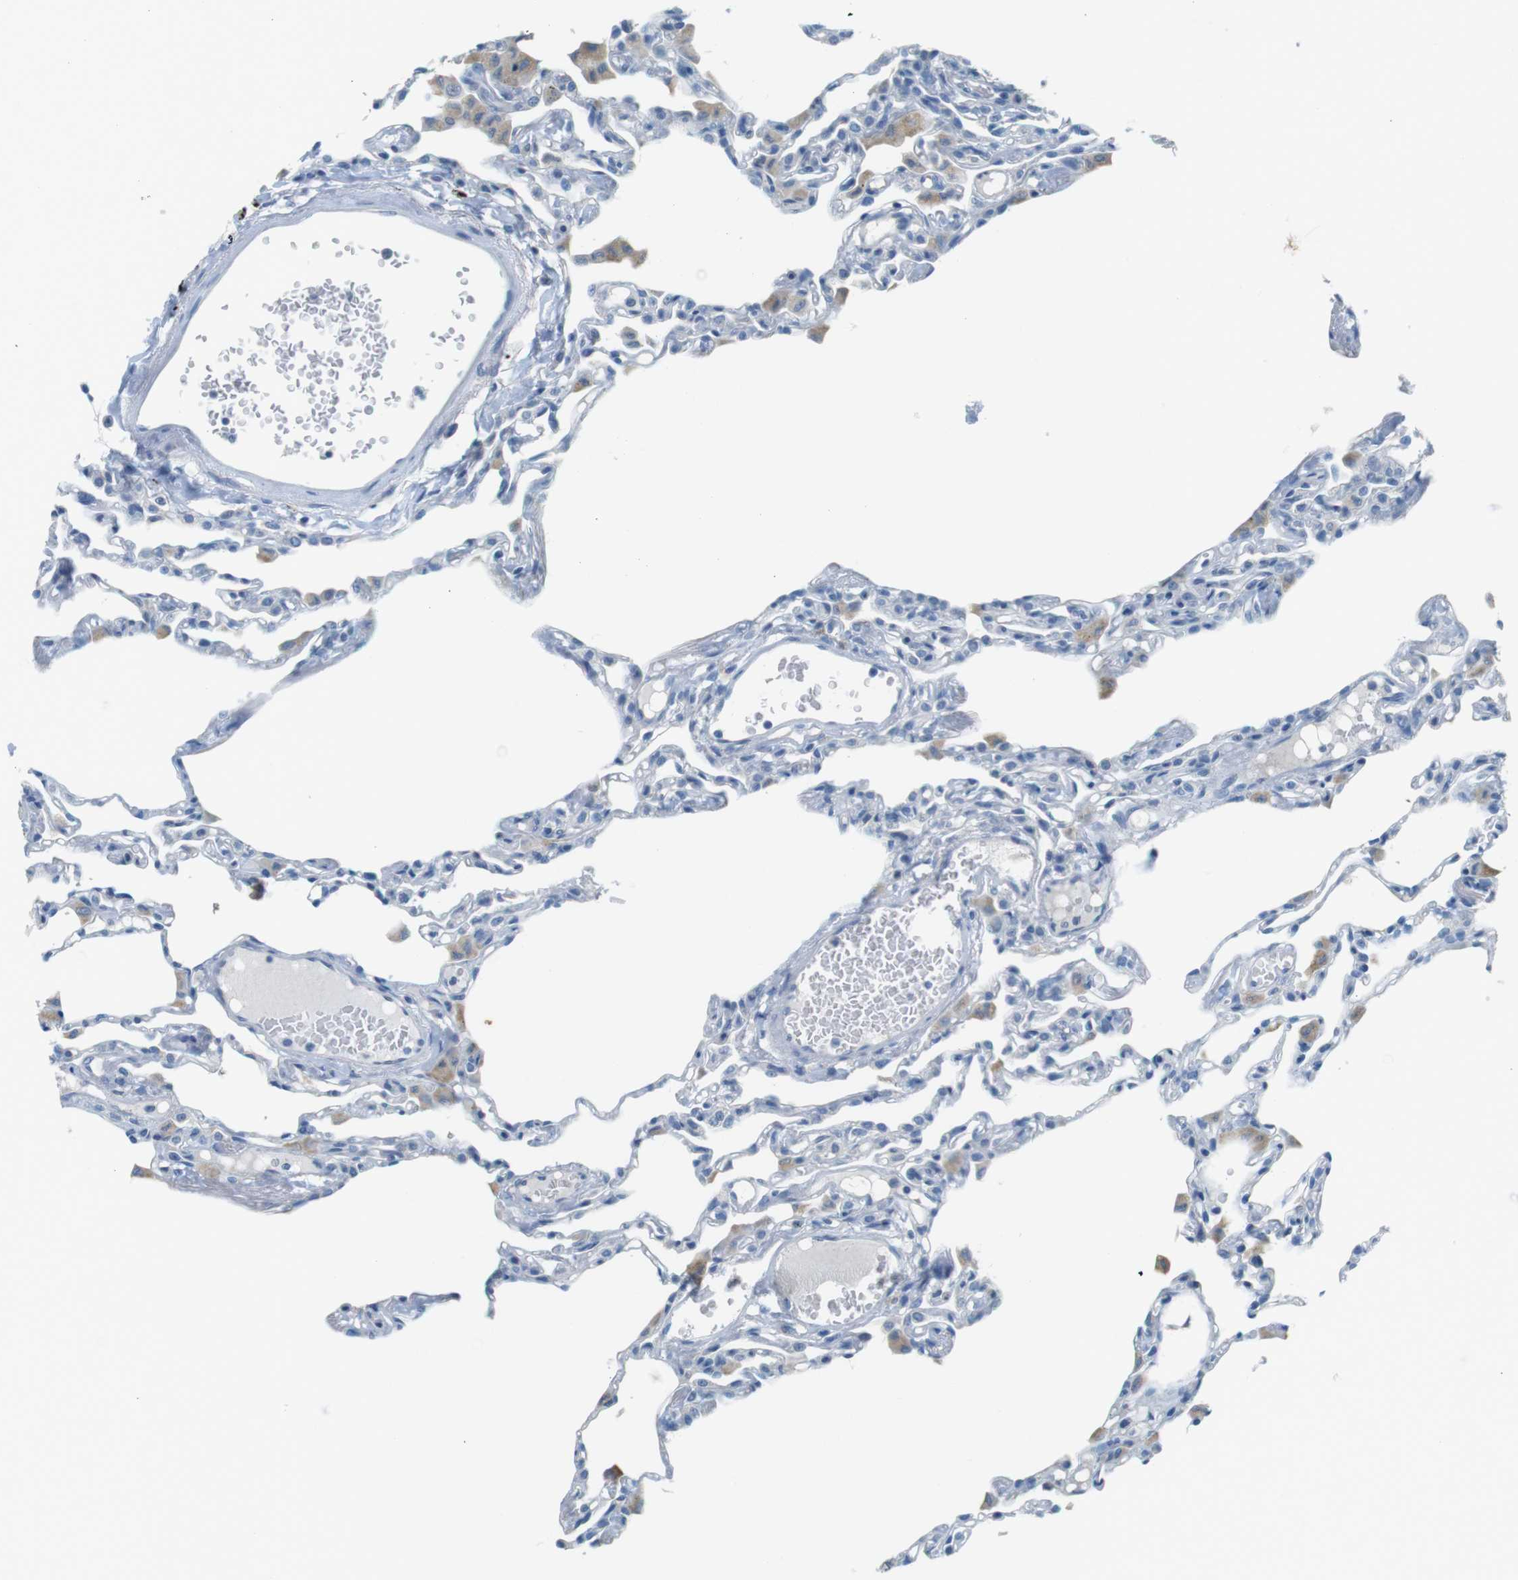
{"staining": {"intensity": "negative", "quantity": "none", "location": "none"}, "tissue": "lung", "cell_type": "Alveolar cells", "image_type": "normal", "snomed": [{"axis": "morphology", "description": "Normal tissue, NOS"}, {"axis": "topography", "description": "Lung"}], "caption": "Immunohistochemical staining of unremarkable lung reveals no significant expression in alveolar cells.", "gene": "MUC5B", "patient": {"sex": "female", "age": 49}}